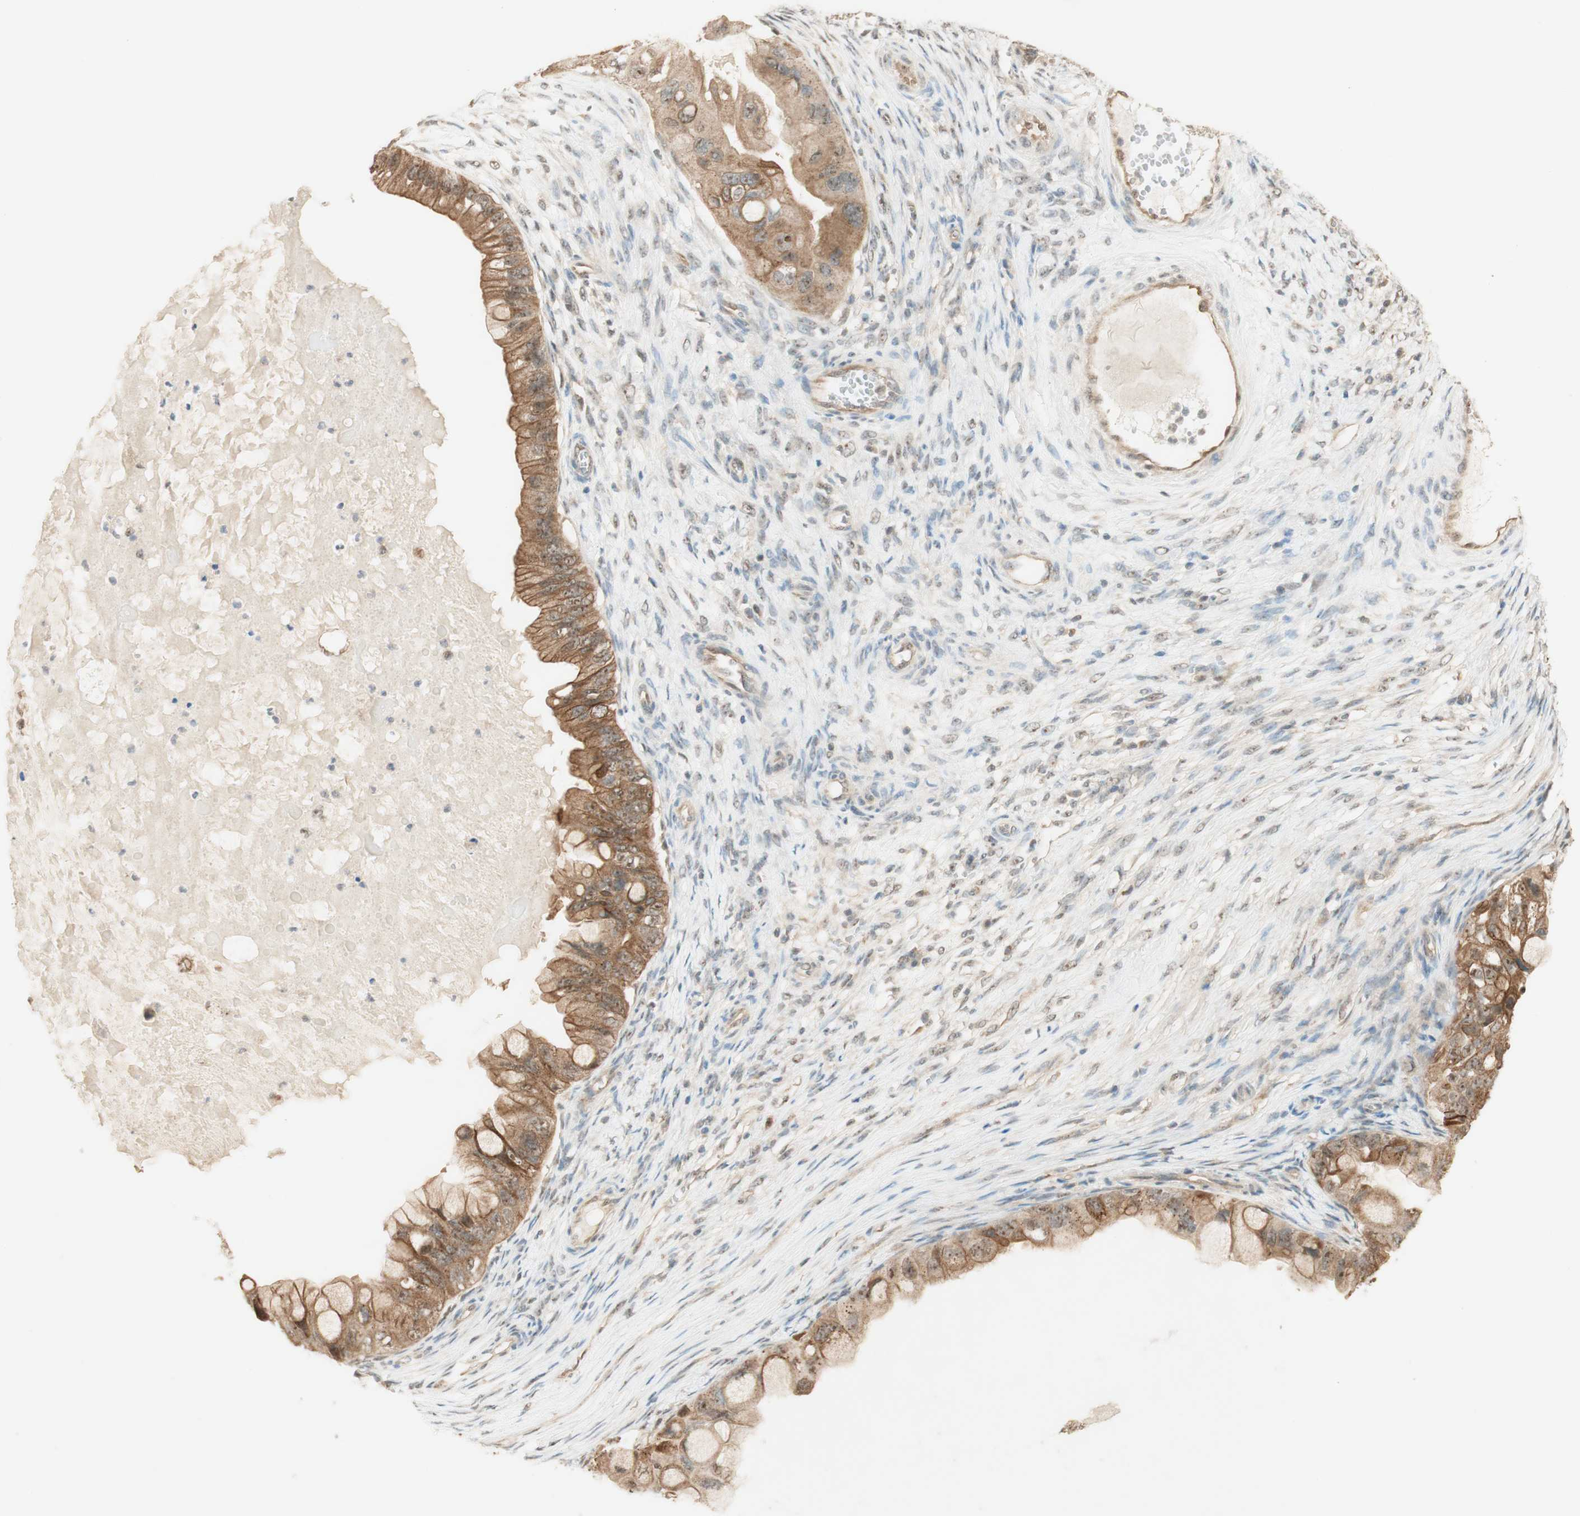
{"staining": {"intensity": "moderate", "quantity": ">75%", "location": "cytoplasmic/membranous,nuclear"}, "tissue": "ovarian cancer", "cell_type": "Tumor cells", "image_type": "cancer", "snomed": [{"axis": "morphology", "description": "Cystadenocarcinoma, mucinous, NOS"}, {"axis": "topography", "description": "Ovary"}], "caption": "DAB immunohistochemical staining of human ovarian cancer (mucinous cystadenocarcinoma) displays moderate cytoplasmic/membranous and nuclear protein positivity in about >75% of tumor cells. The protein is stained brown, and the nuclei are stained in blue (DAB (3,3'-diaminobenzidine) IHC with brightfield microscopy, high magnification).", "gene": "SPINT2", "patient": {"sex": "female", "age": 80}}